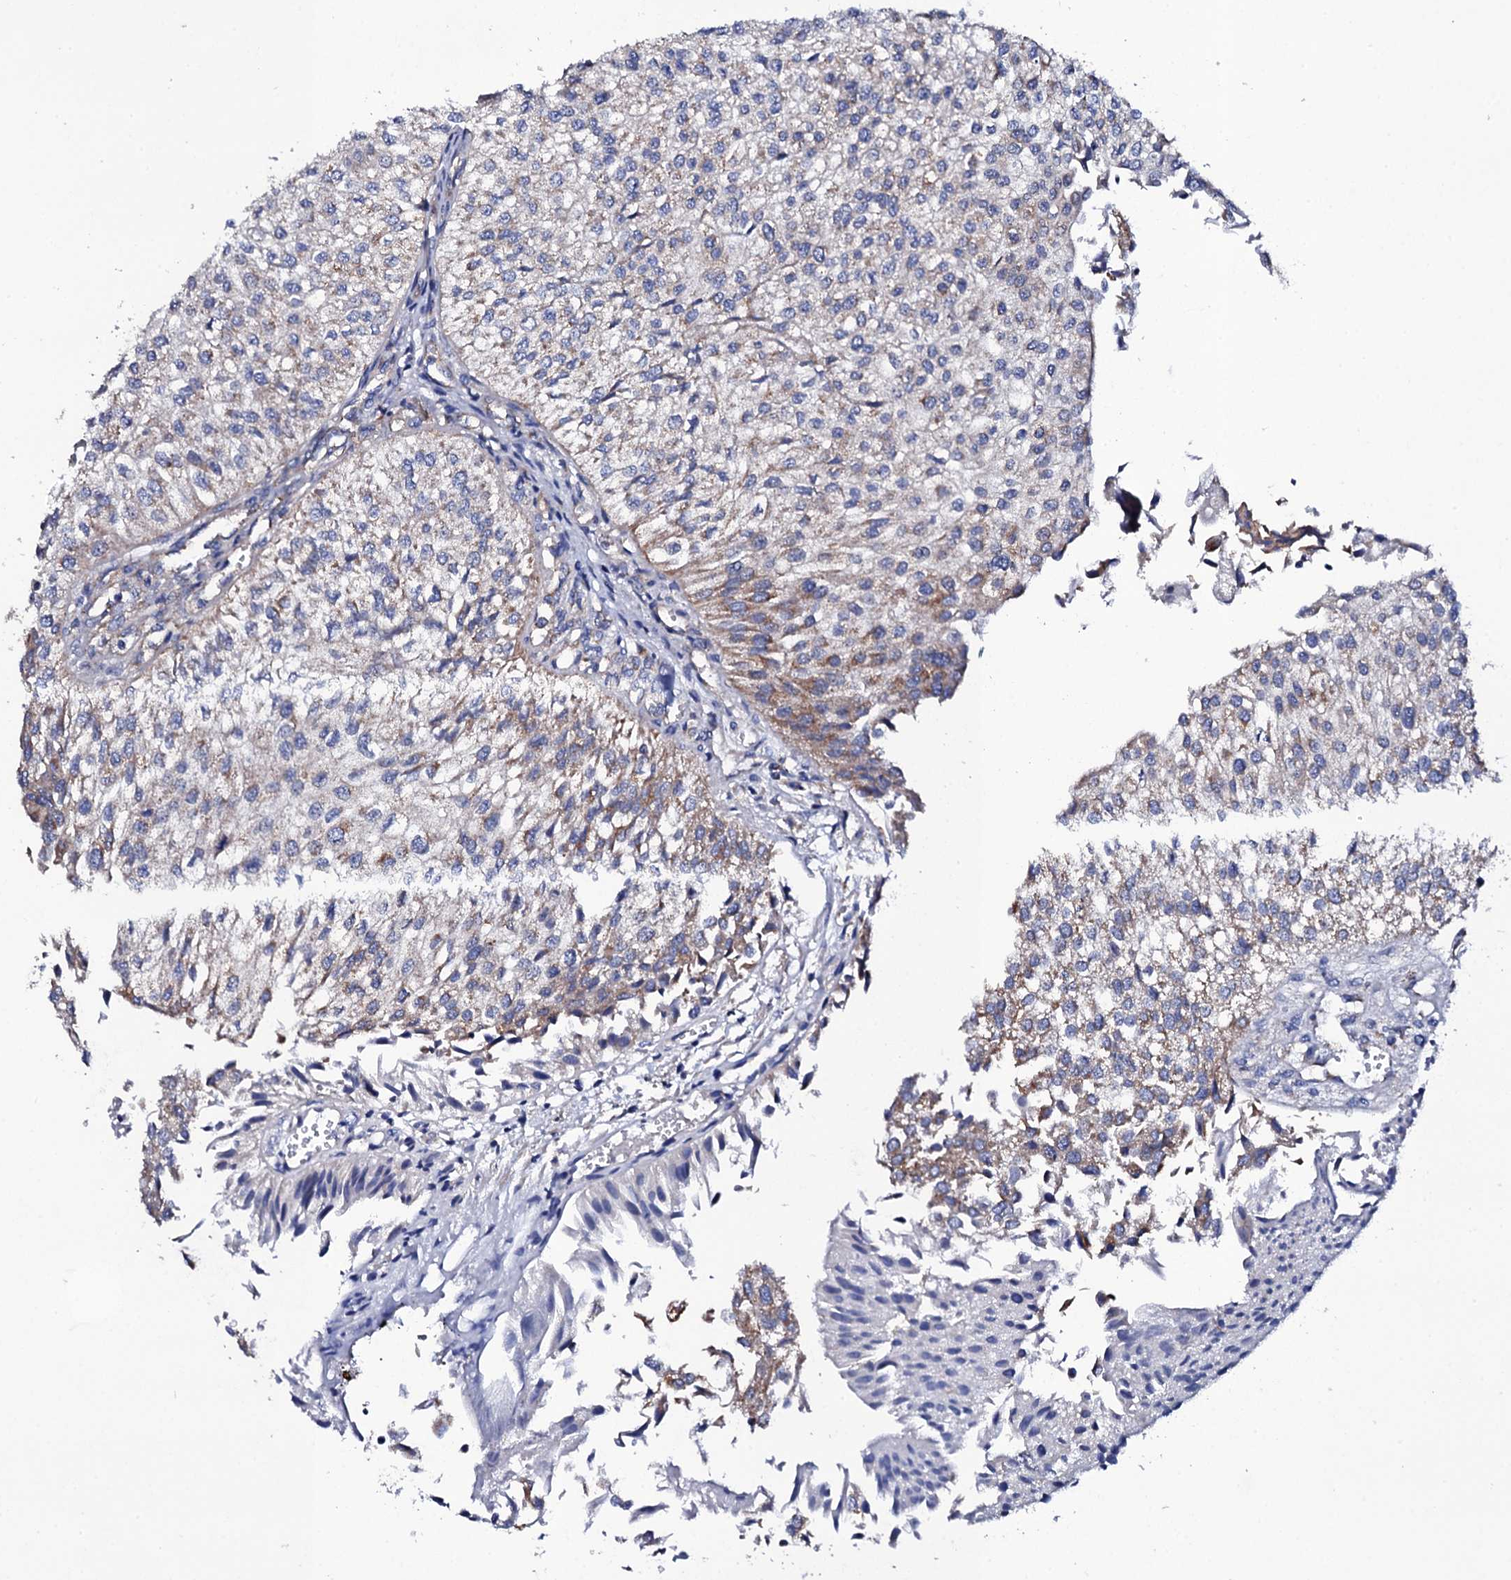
{"staining": {"intensity": "moderate", "quantity": "<25%", "location": "cytoplasmic/membranous"}, "tissue": "urothelial cancer", "cell_type": "Tumor cells", "image_type": "cancer", "snomed": [{"axis": "morphology", "description": "Urothelial carcinoma, Low grade"}, {"axis": "topography", "description": "Urinary bladder"}], "caption": "IHC of human urothelial carcinoma (low-grade) shows low levels of moderate cytoplasmic/membranous expression in approximately <25% of tumor cells. Nuclei are stained in blue.", "gene": "TCAF2", "patient": {"sex": "female", "age": 89}}